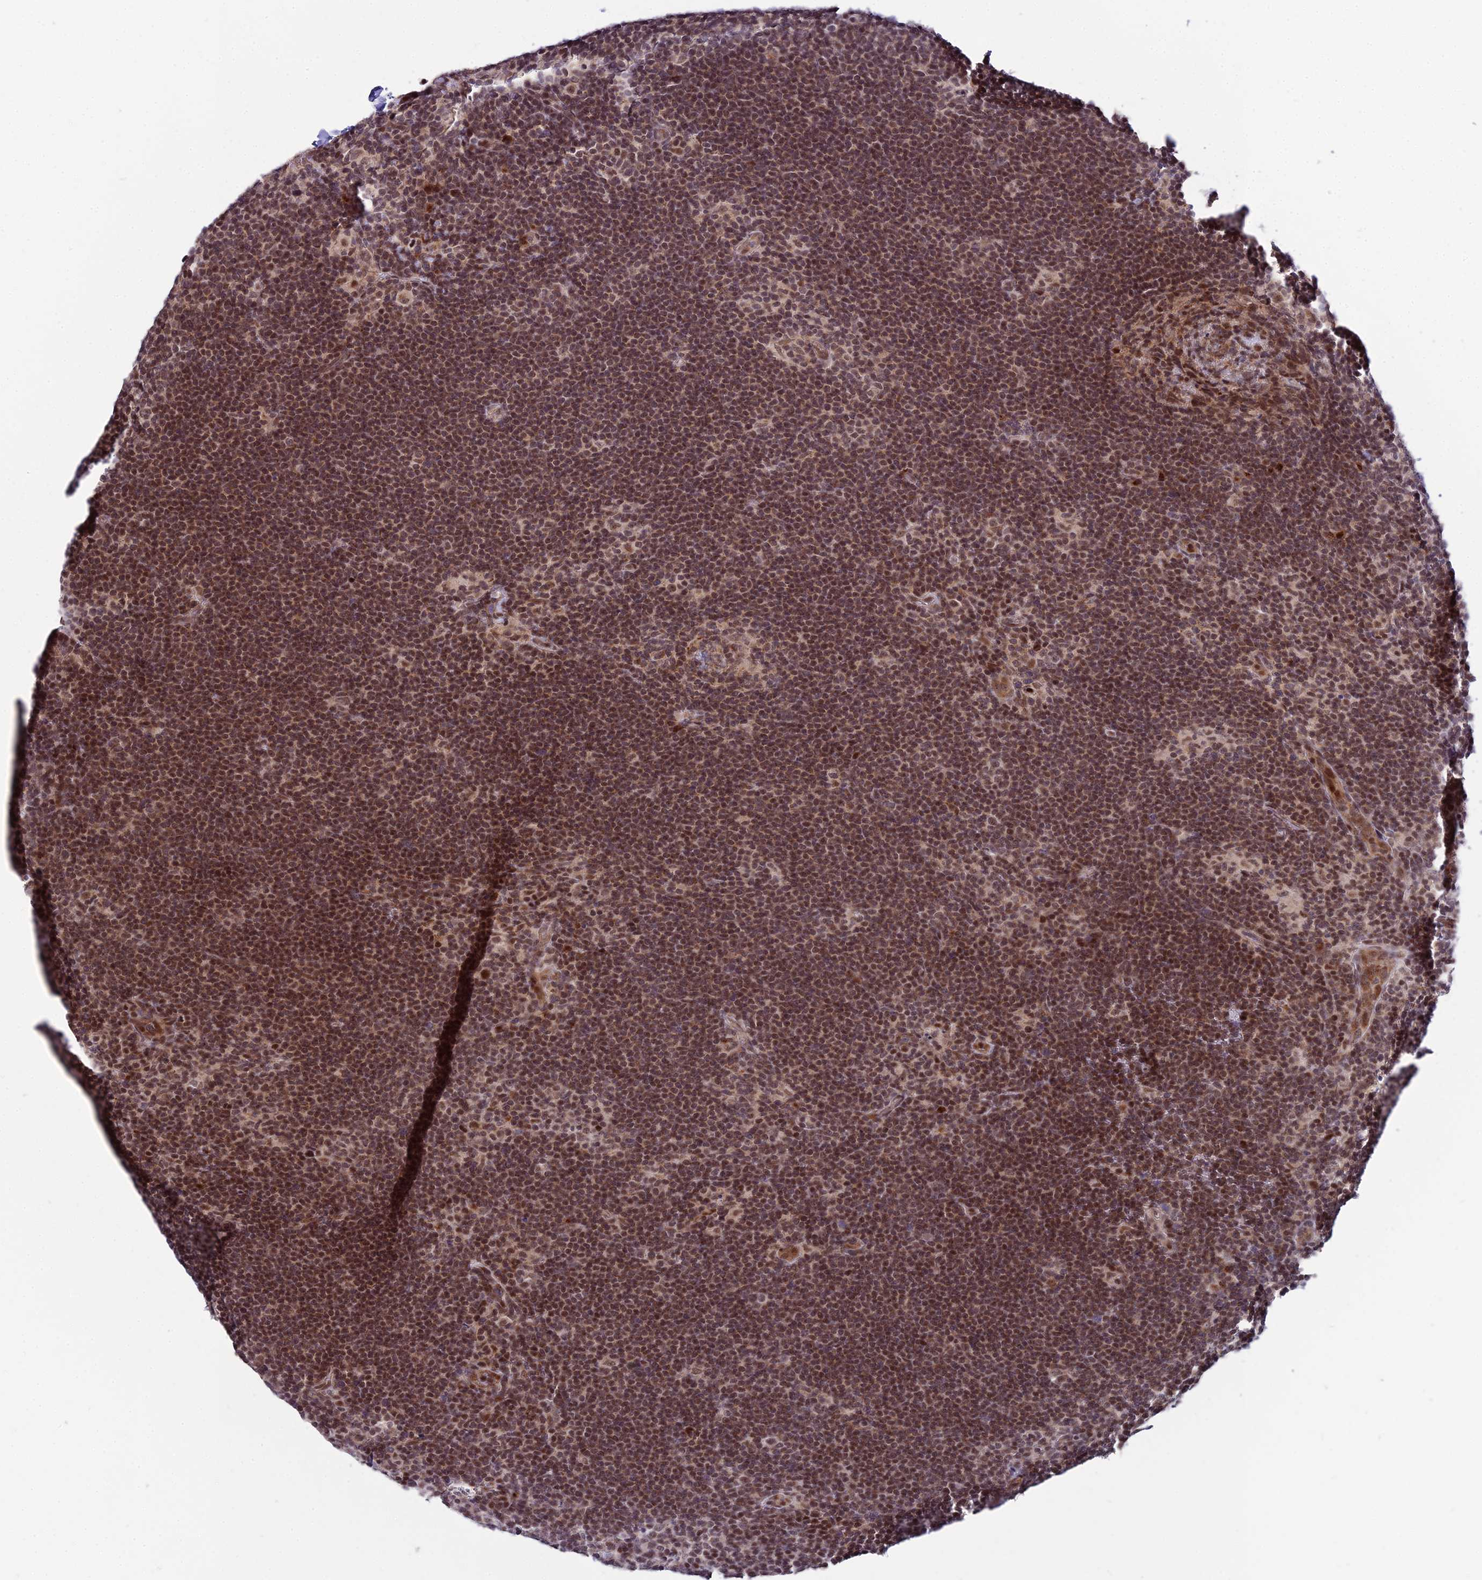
{"staining": {"intensity": "moderate", "quantity": "<25%", "location": "cytoplasmic/membranous,nuclear"}, "tissue": "lymphoma", "cell_type": "Tumor cells", "image_type": "cancer", "snomed": [{"axis": "morphology", "description": "Hodgkin's disease, NOS"}, {"axis": "topography", "description": "Lymph node"}], "caption": "Protein expression by IHC shows moderate cytoplasmic/membranous and nuclear expression in about <25% of tumor cells in lymphoma.", "gene": "CIB3", "patient": {"sex": "female", "age": 57}}